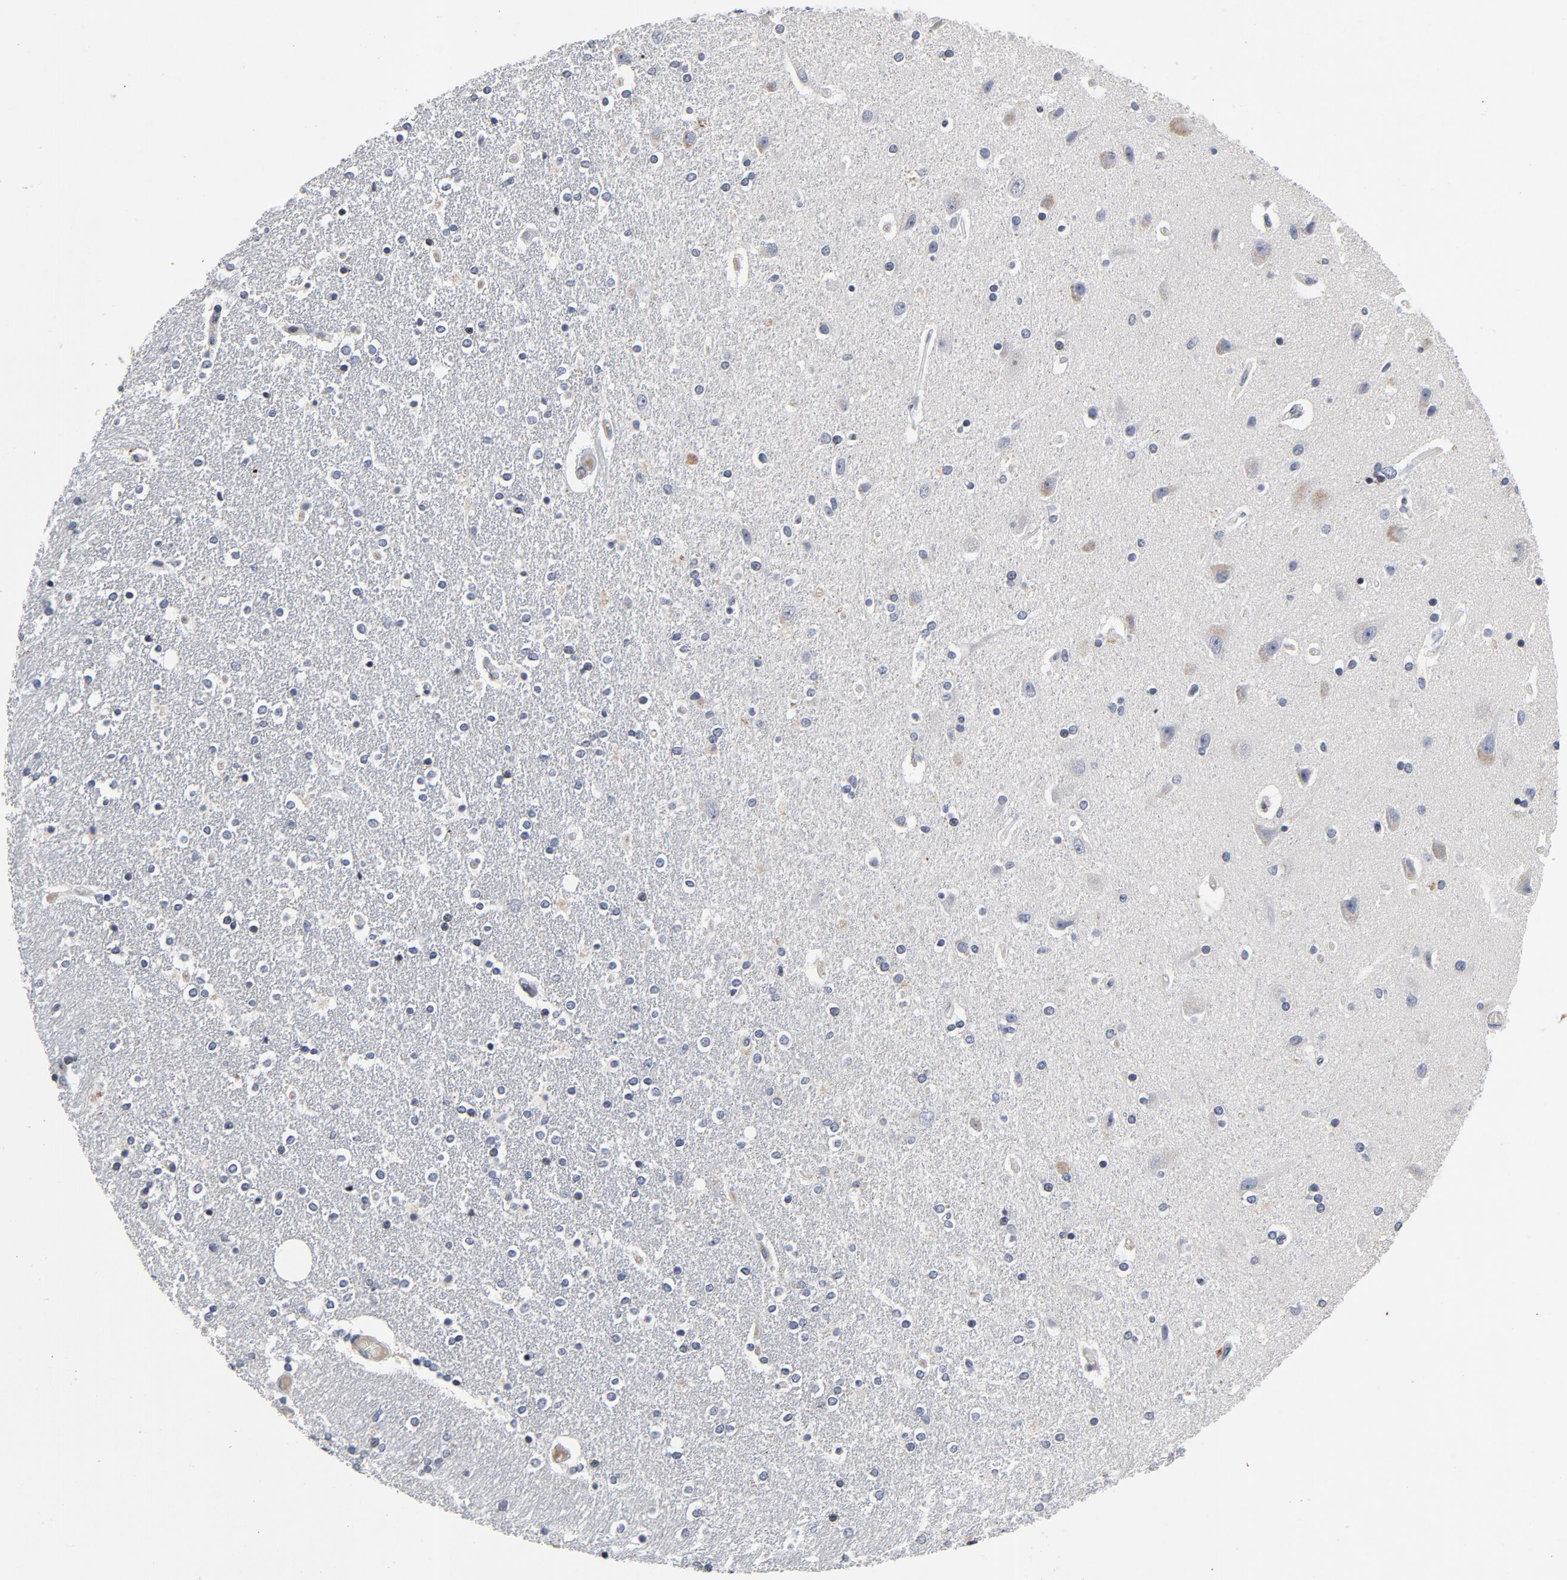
{"staining": {"intensity": "negative", "quantity": "none", "location": "none"}, "tissue": "caudate", "cell_type": "Glial cells", "image_type": "normal", "snomed": [{"axis": "morphology", "description": "Normal tissue, NOS"}, {"axis": "topography", "description": "Lateral ventricle wall"}], "caption": "Immunohistochemistry histopathology image of unremarkable caudate stained for a protein (brown), which shows no positivity in glial cells. (DAB (3,3'-diaminobenzidine) IHC, high magnification).", "gene": "TCL1A", "patient": {"sex": "female", "age": 54}}